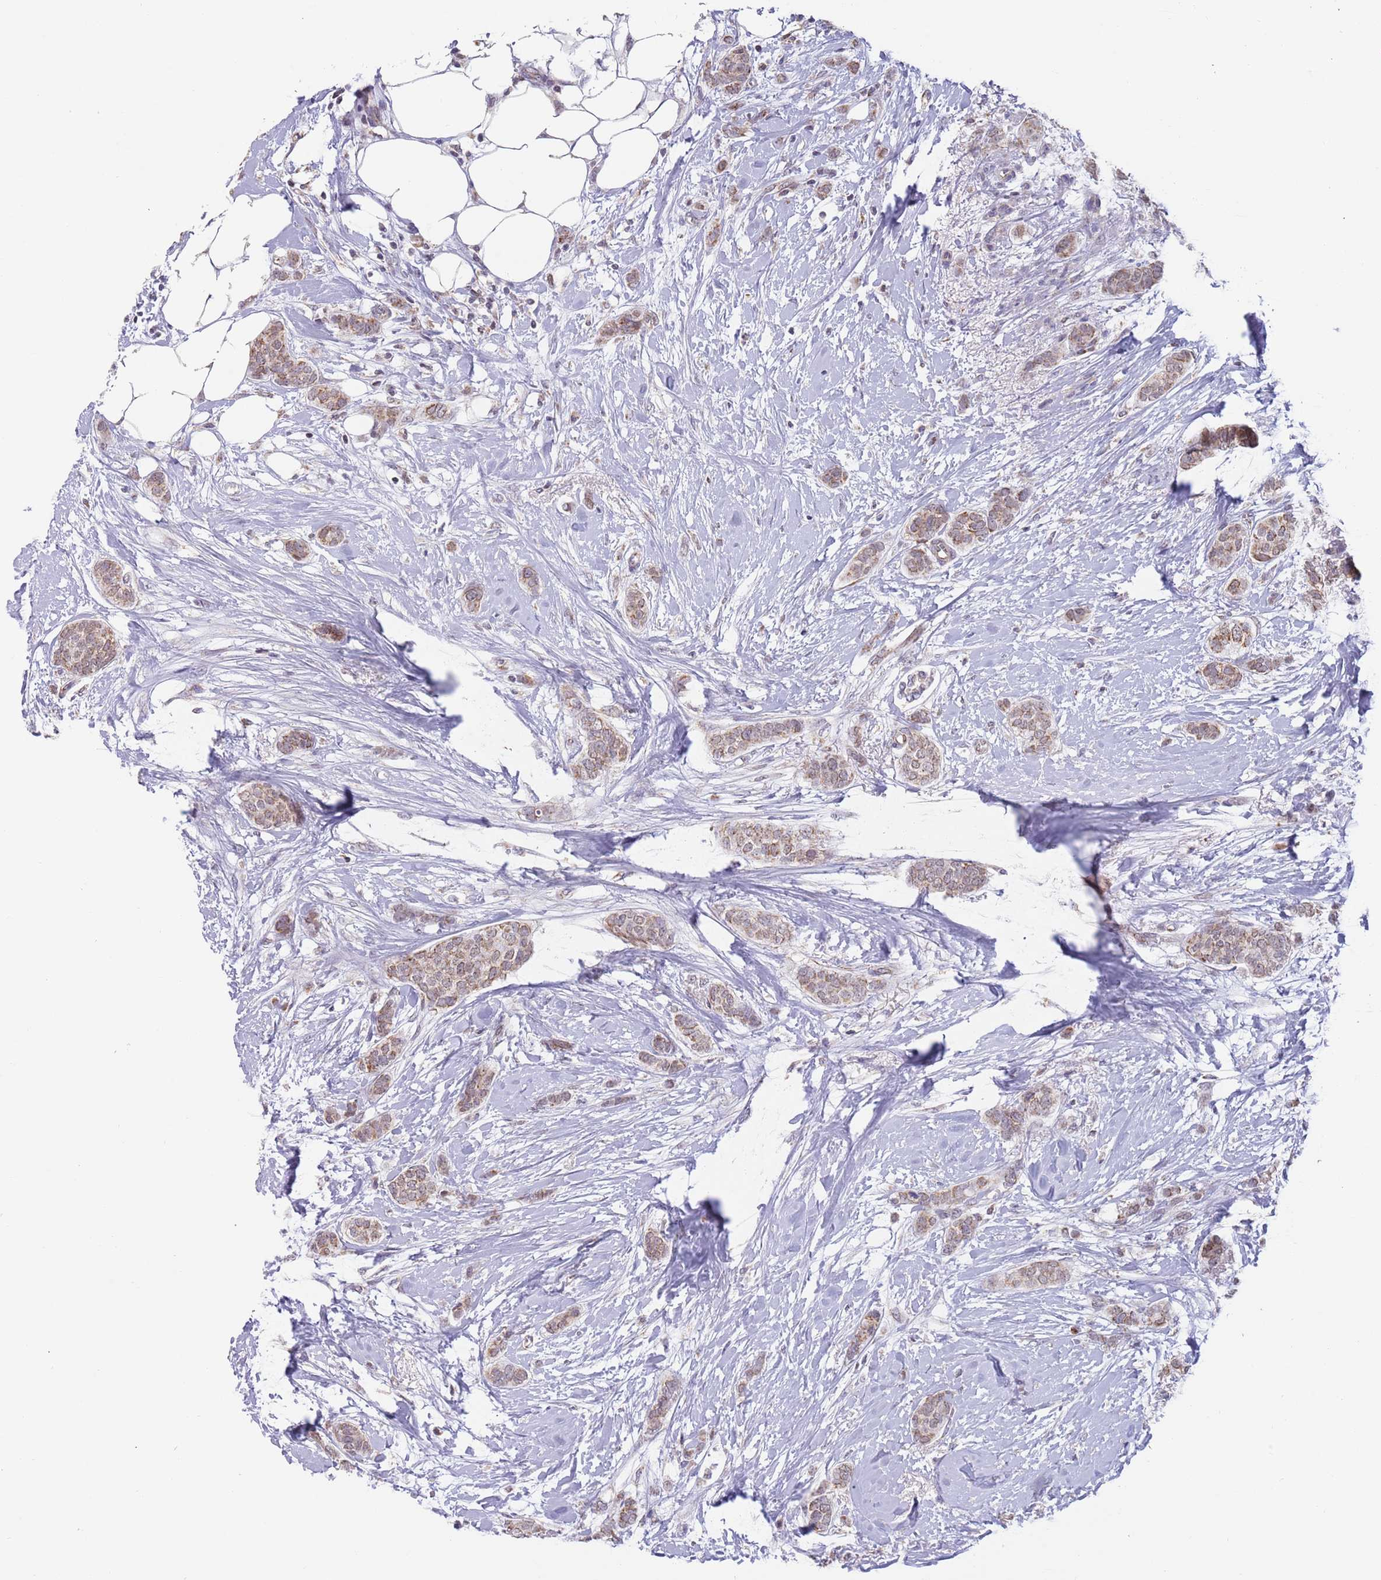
{"staining": {"intensity": "weak", "quantity": ">75%", "location": "cytoplasmic/membranous"}, "tissue": "breast cancer", "cell_type": "Tumor cells", "image_type": "cancer", "snomed": [{"axis": "morphology", "description": "Duct carcinoma"}, {"axis": "topography", "description": "Breast"}], "caption": "Immunohistochemistry of breast intraductal carcinoma displays low levels of weak cytoplasmic/membranous staining in about >75% of tumor cells.", "gene": "TIMM13", "patient": {"sex": "female", "age": 72}}